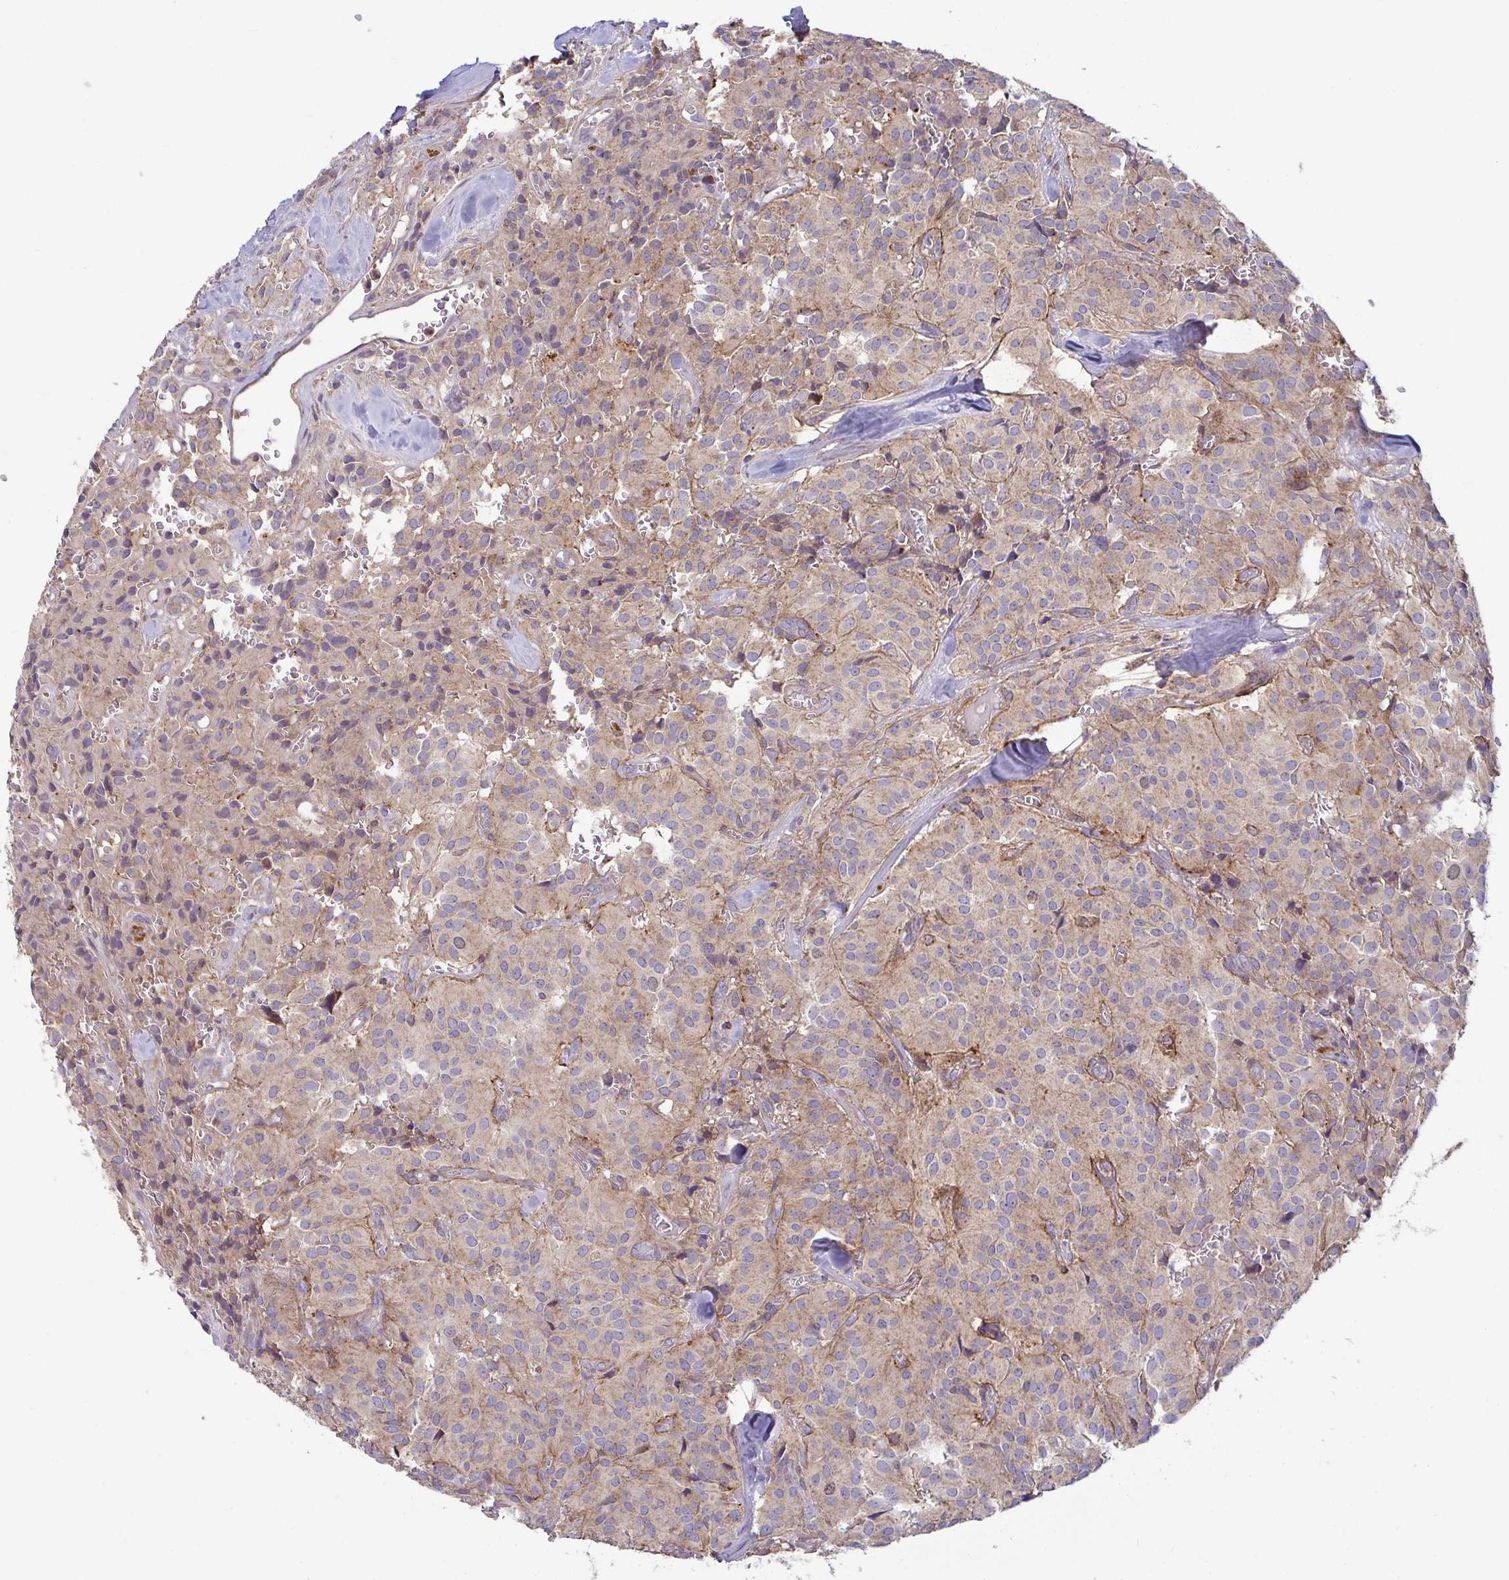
{"staining": {"intensity": "weak", "quantity": "25%-75%", "location": "cytoplasmic/membranous"}, "tissue": "glioma", "cell_type": "Tumor cells", "image_type": "cancer", "snomed": [{"axis": "morphology", "description": "Glioma, malignant, Low grade"}, {"axis": "topography", "description": "Brain"}], "caption": "The micrograph exhibits immunohistochemical staining of malignant low-grade glioma. There is weak cytoplasmic/membranous staining is appreciated in approximately 25%-75% of tumor cells.", "gene": "SPRY1", "patient": {"sex": "male", "age": 42}}